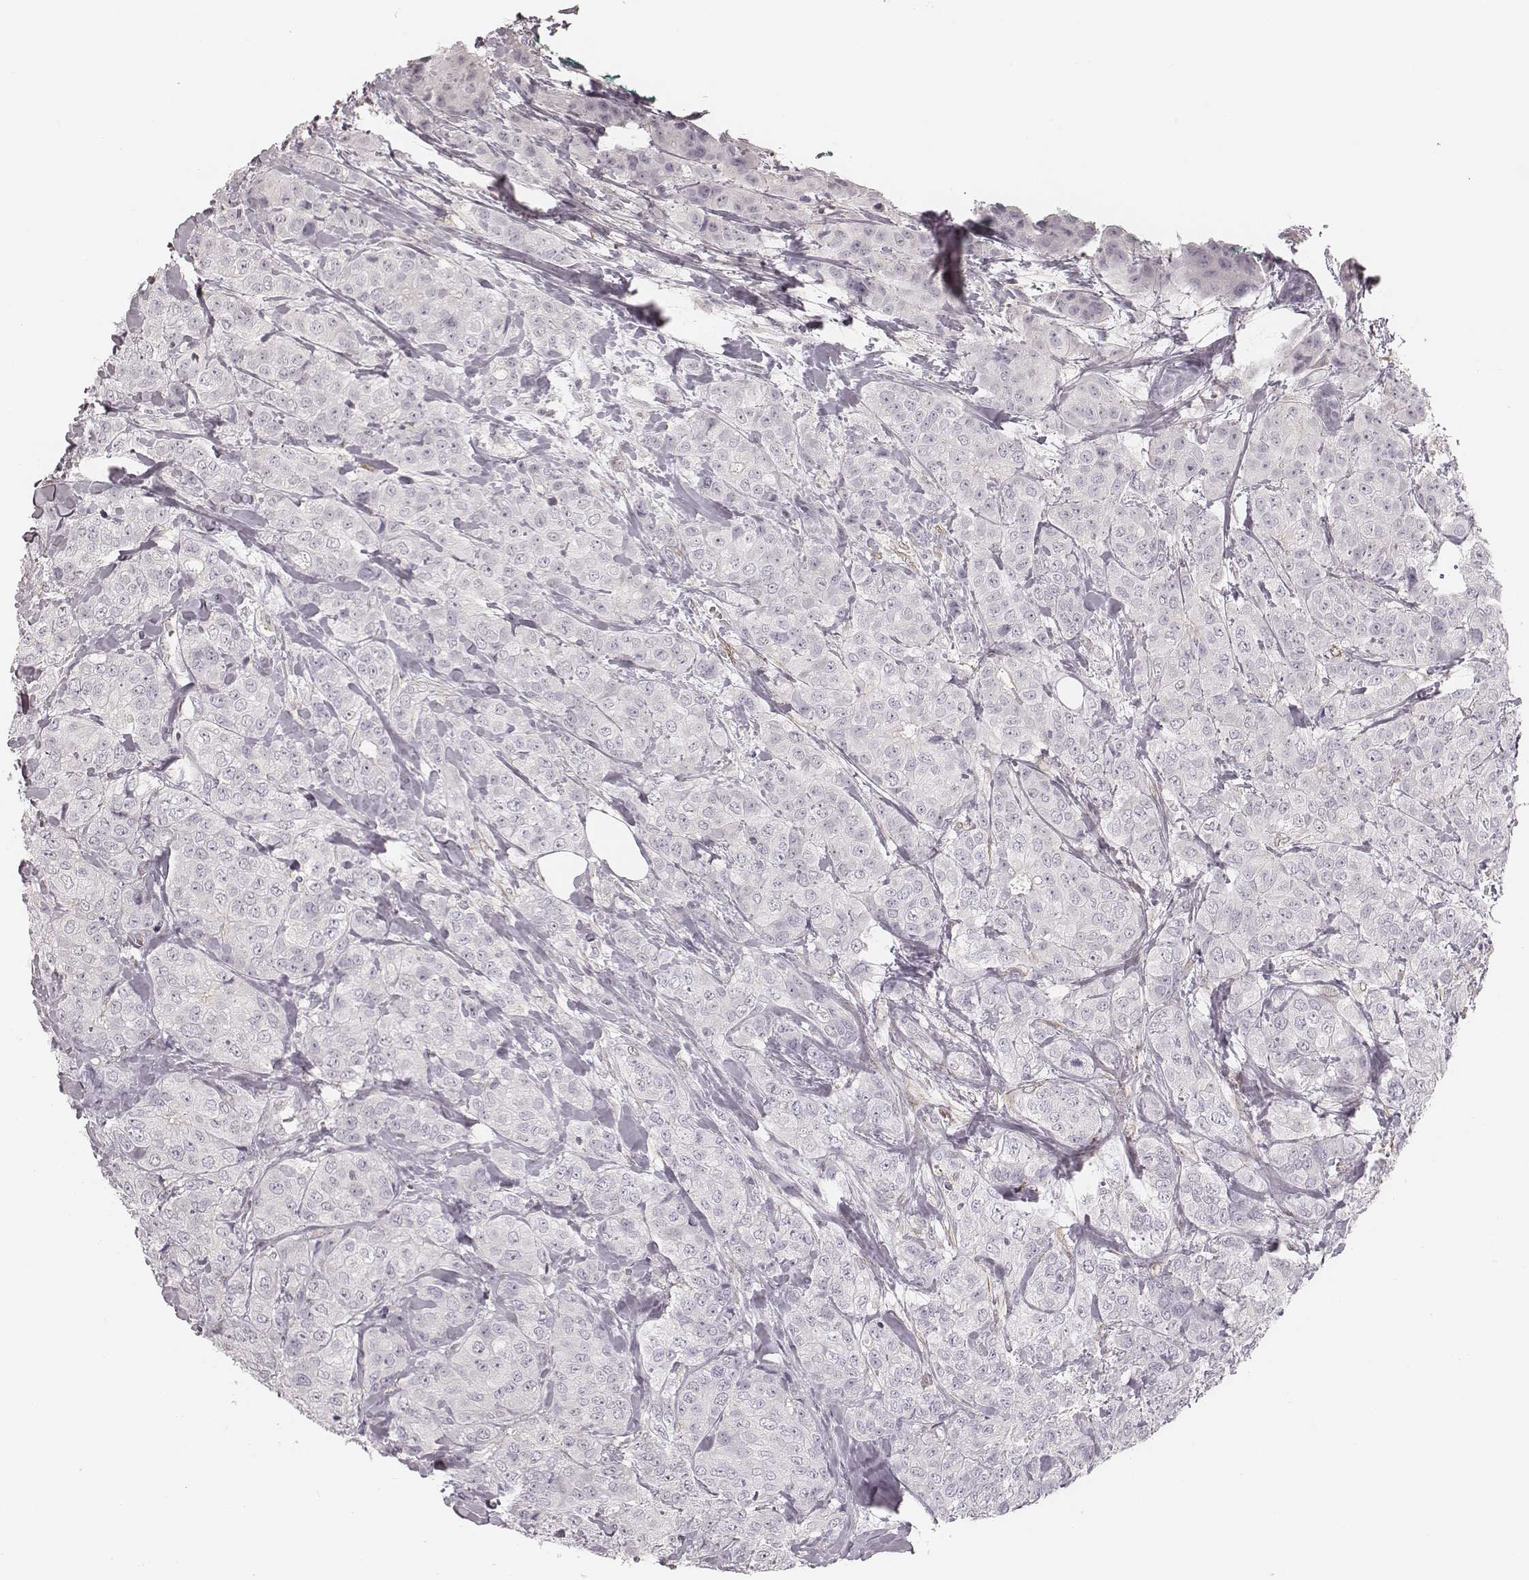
{"staining": {"intensity": "negative", "quantity": "none", "location": "none"}, "tissue": "breast cancer", "cell_type": "Tumor cells", "image_type": "cancer", "snomed": [{"axis": "morphology", "description": "Duct carcinoma"}, {"axis": "topography", "description": "Breast"}], "caption": "IHC of human breast cancer (invasive ductal carcinoma) exhibits no positivity in tumor cells.", "gene": "MSX1", "patient": {"sex": "female", "age": 43}}